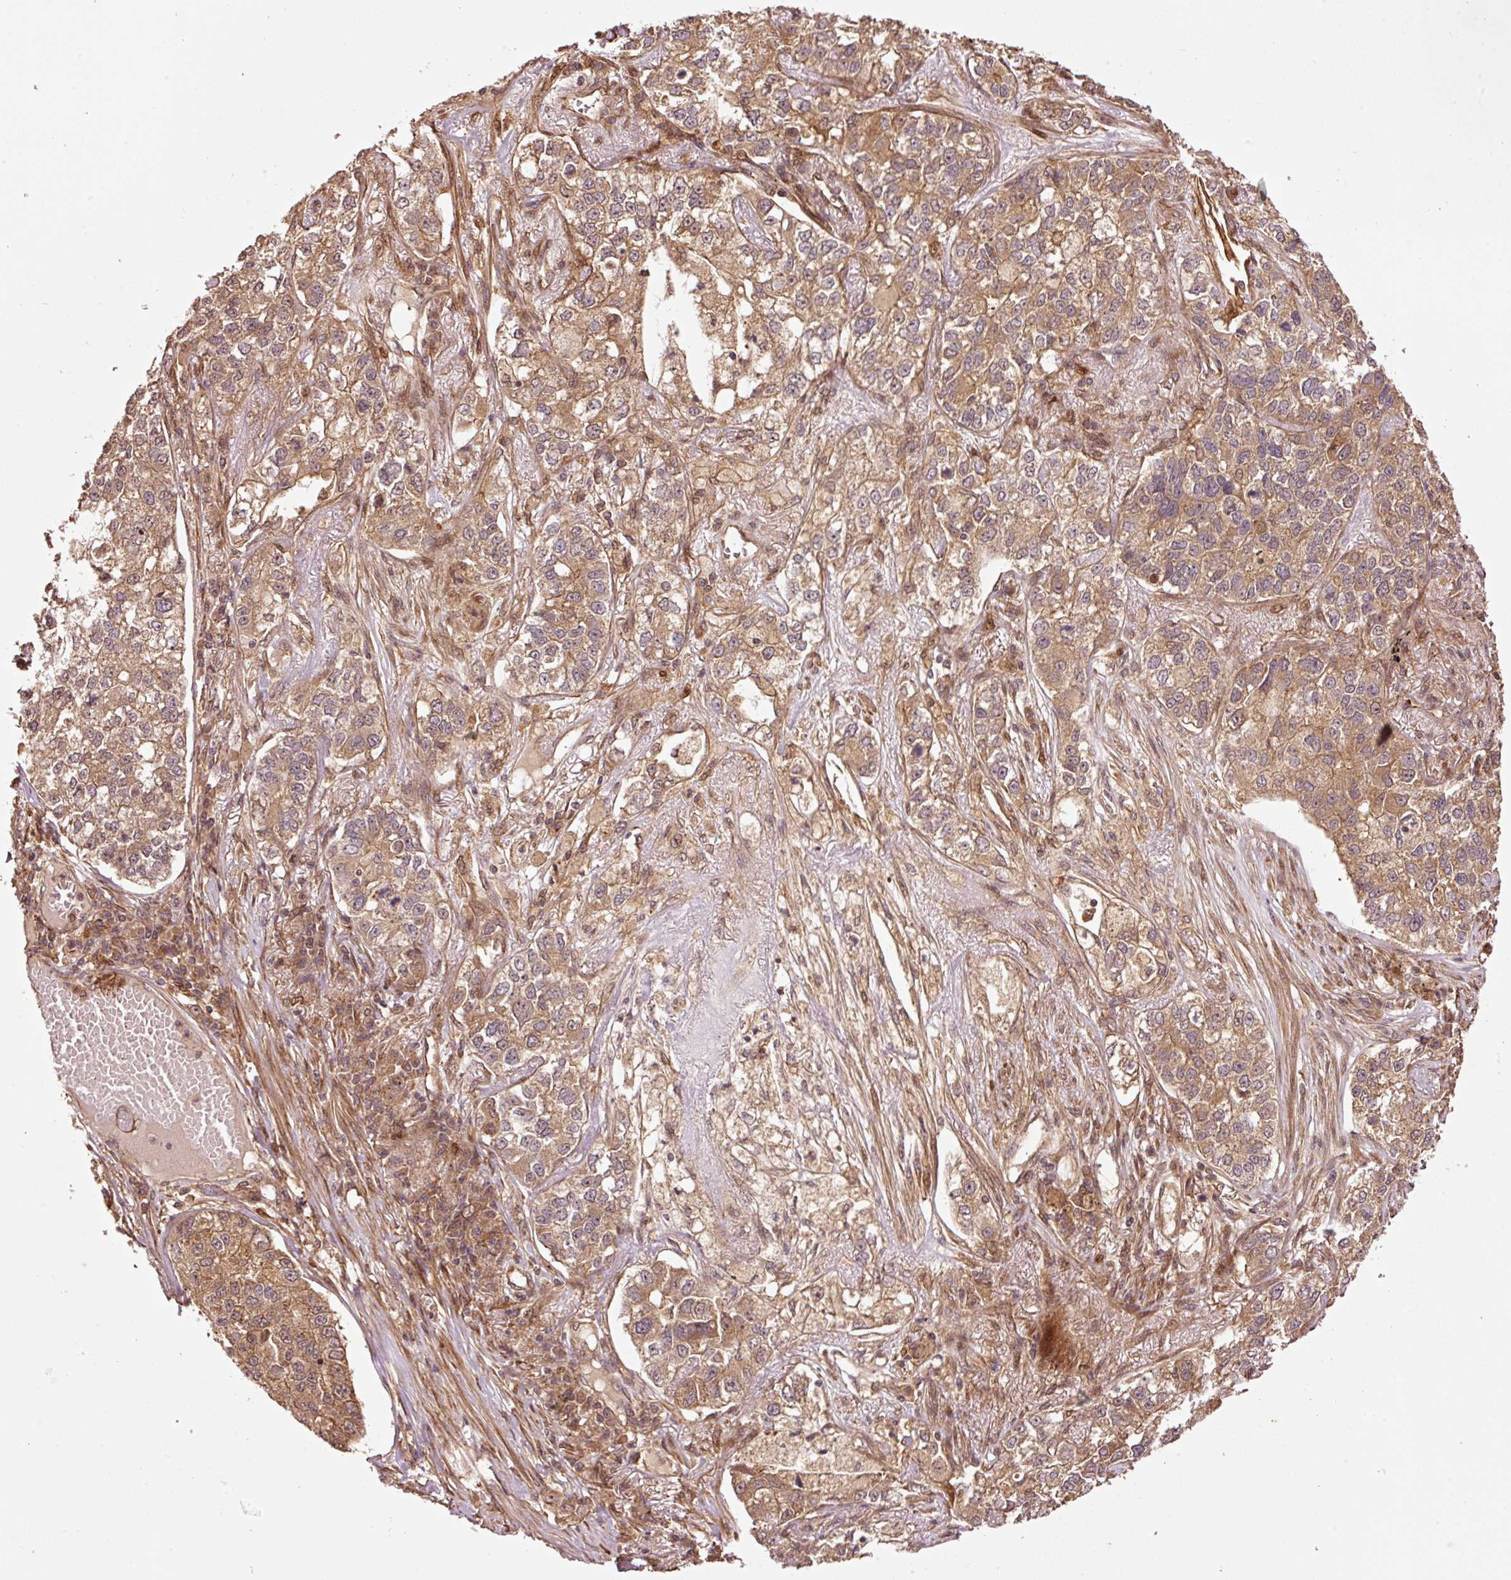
{"staining": {"intensity": "moderate", "quantity": ">75%", "location": "cytoplasmic/membranous"}, "tissue": "lung cancer", "cell_type": "Tumor cells", "image_type": "cancer", "snomed": [{"axis": "morphology", "description": "Adenocarcinoma, NOS"}, {"axis": "topography", "description": "Lung"}], "caption": "Protein staining of lung cancer tissue exhibits moderate cytoplasmic/membranous staining in about >75% of tumor cells. The protein is stained brown, and the nuclei are stained in blue (DAB (3,3'-diaminobenzidine) IHC with brightfield microscopy, high magnification).", "gene": "OXER1", "patient": {"sex": "male", "age": 49}}